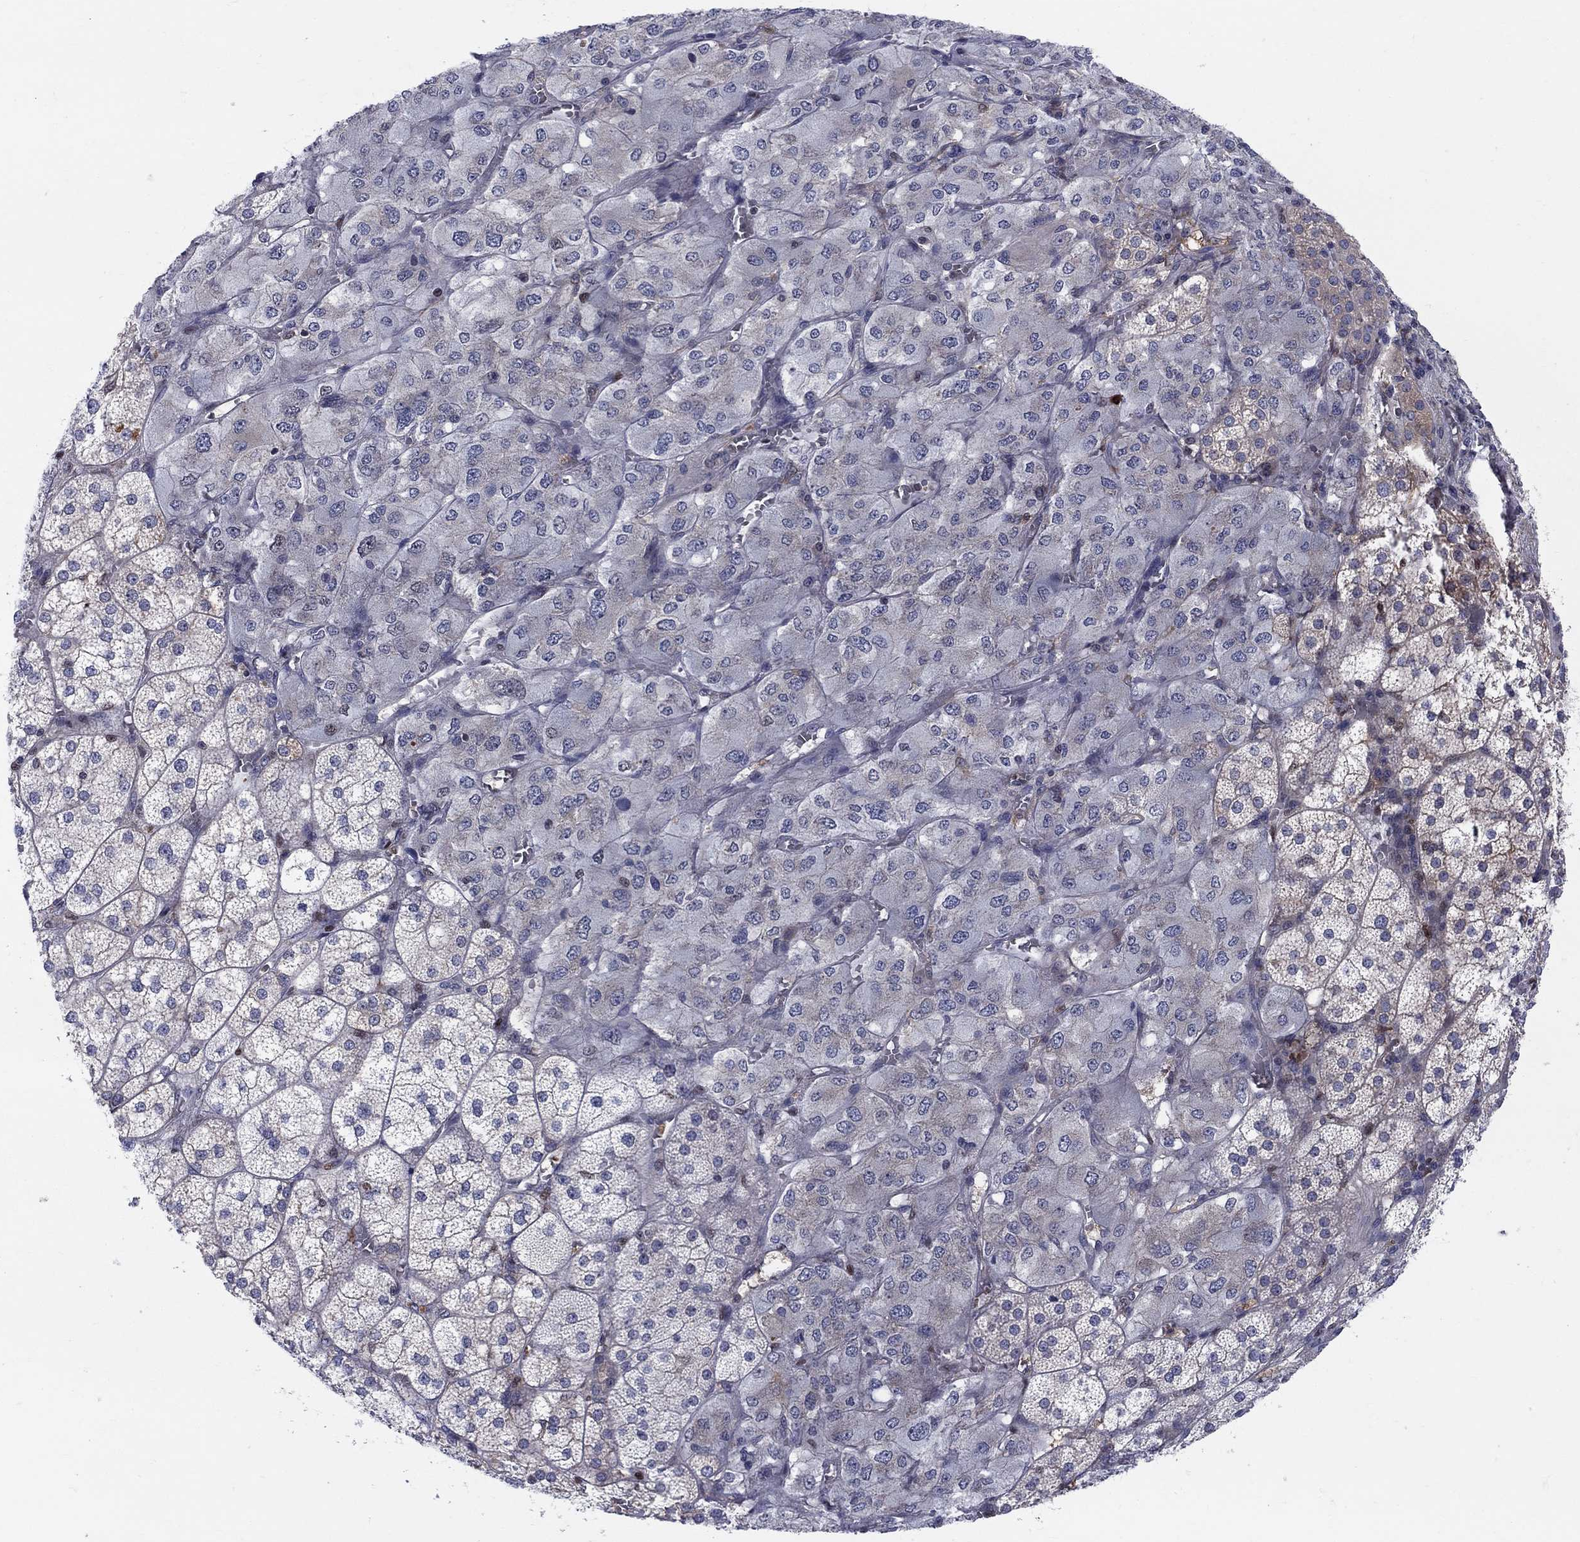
{"staining": {"intensity": "moderate", "quantity": "25%-75%", "location": "cytoplasmic/membranous"}, "tissue": "adrenal gland", "cell_type": "Glandular cells", "image_type": "normal", "snomed": [{"axis": "morphology", "description": "Normal tissue, NOS"}, {"axis": "topography", "description": "Adrenal gland"}], "caption": "Immunohistochemistry (IHC) (DAB) staining of unremarkable human adrenal gland reveals moderate cytoplasmic/membranous protein staining in approximately 25%-75% of glandular cells.", "gene": "ZNHIT3", "patient": {"sex": "female", "age": 60}}